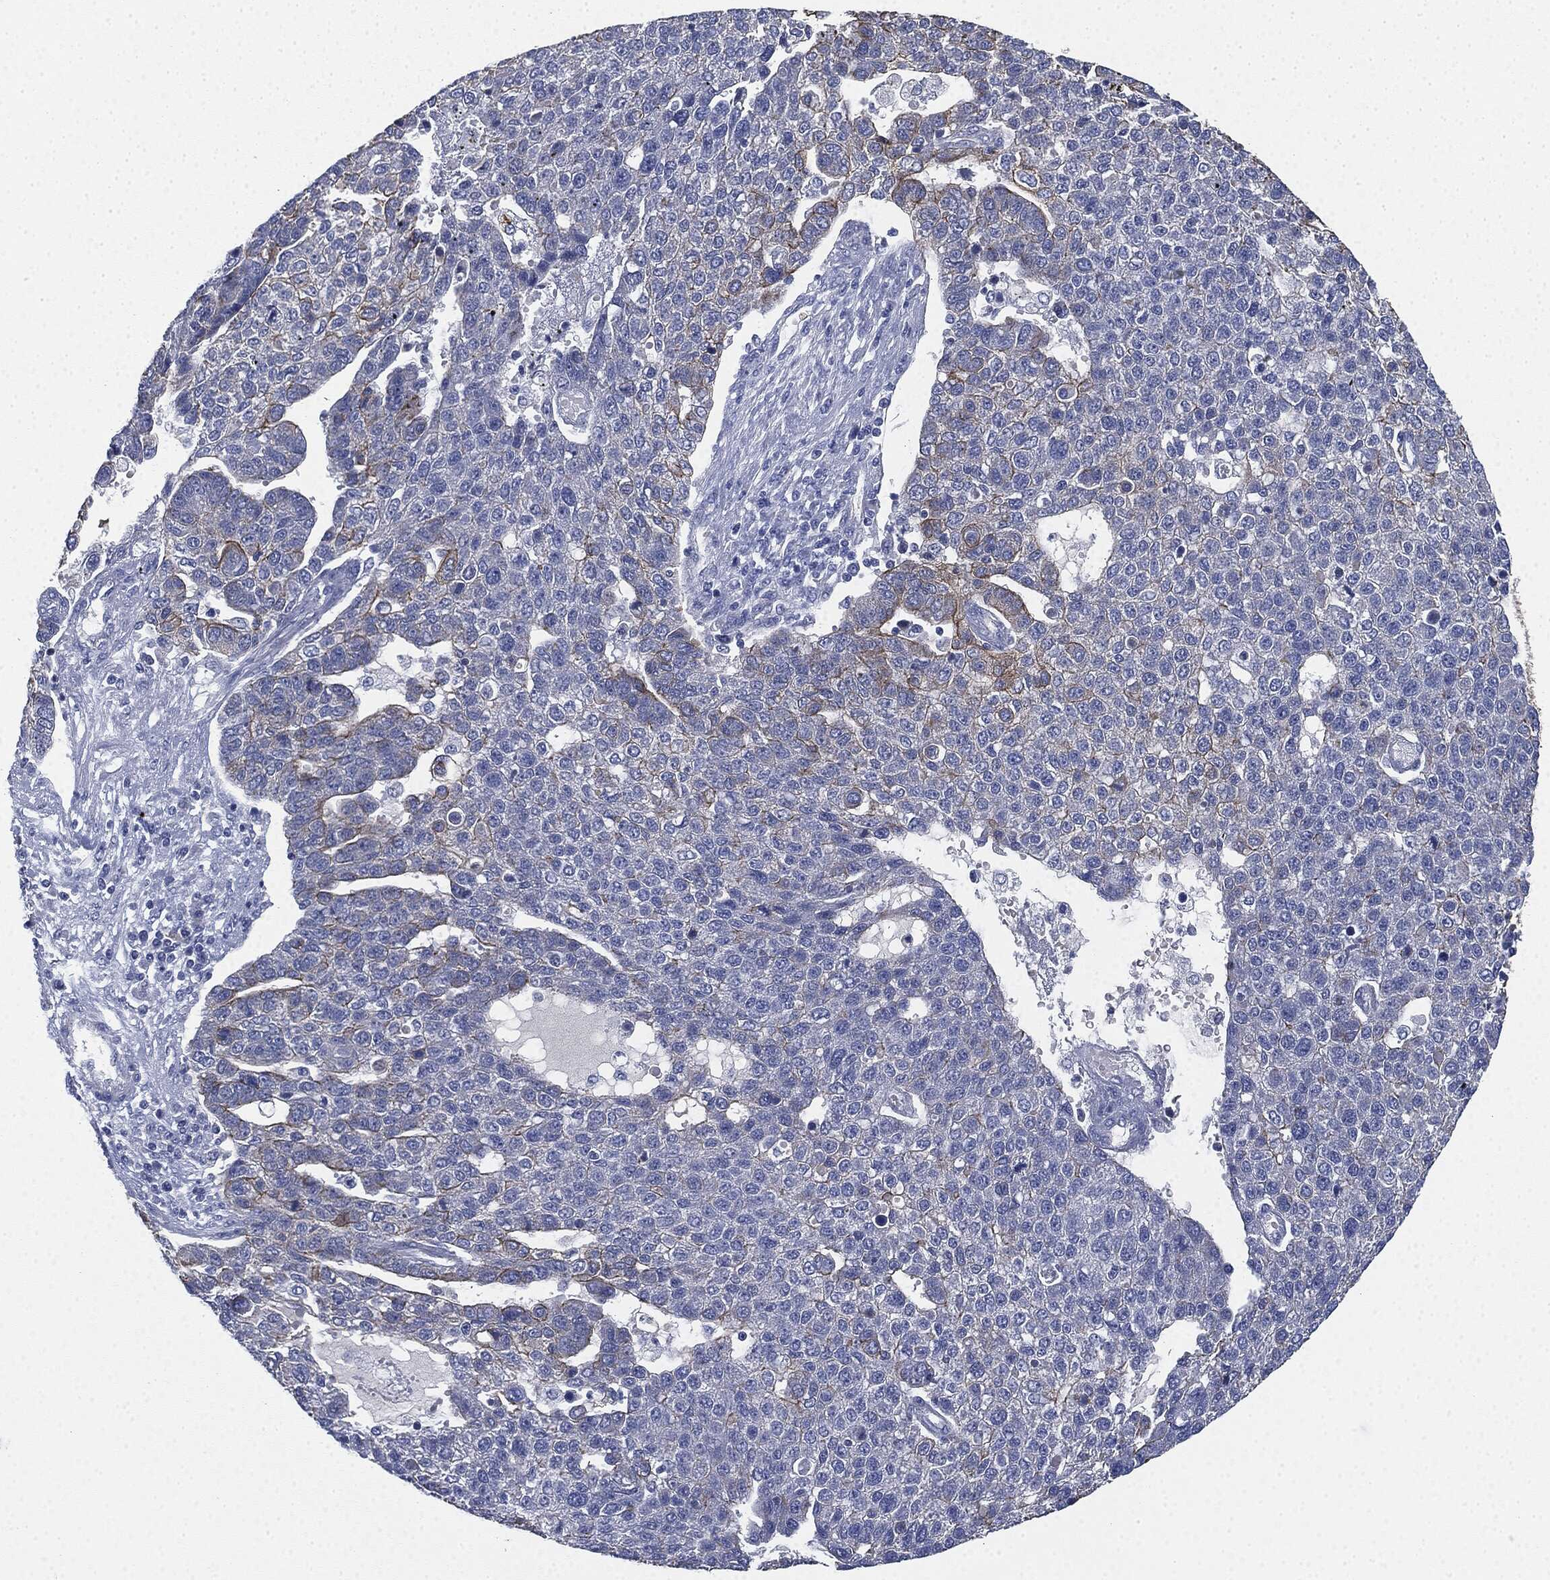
{"staining": {"intensity": "moderate", "quantity": "<25%", "location": "cytoplasmic/membranous"}, "tissue": "pancreatic cancer", "cell_type": "Tumor cells", "image_type": "cancer", "snomed": [{"axis": "morphology", "description": "Adenocarcinoma, NOS"}, {"axis": "topography", "description": "Pancreas"}], "caption": "Pancreatic adenocarcinoma tissue reveals moderate cytoplasmic/membranous staining in about <25% of tumor cells", "gene": "SHROOM2", "patient": {"sex": "female", "age": 61}}